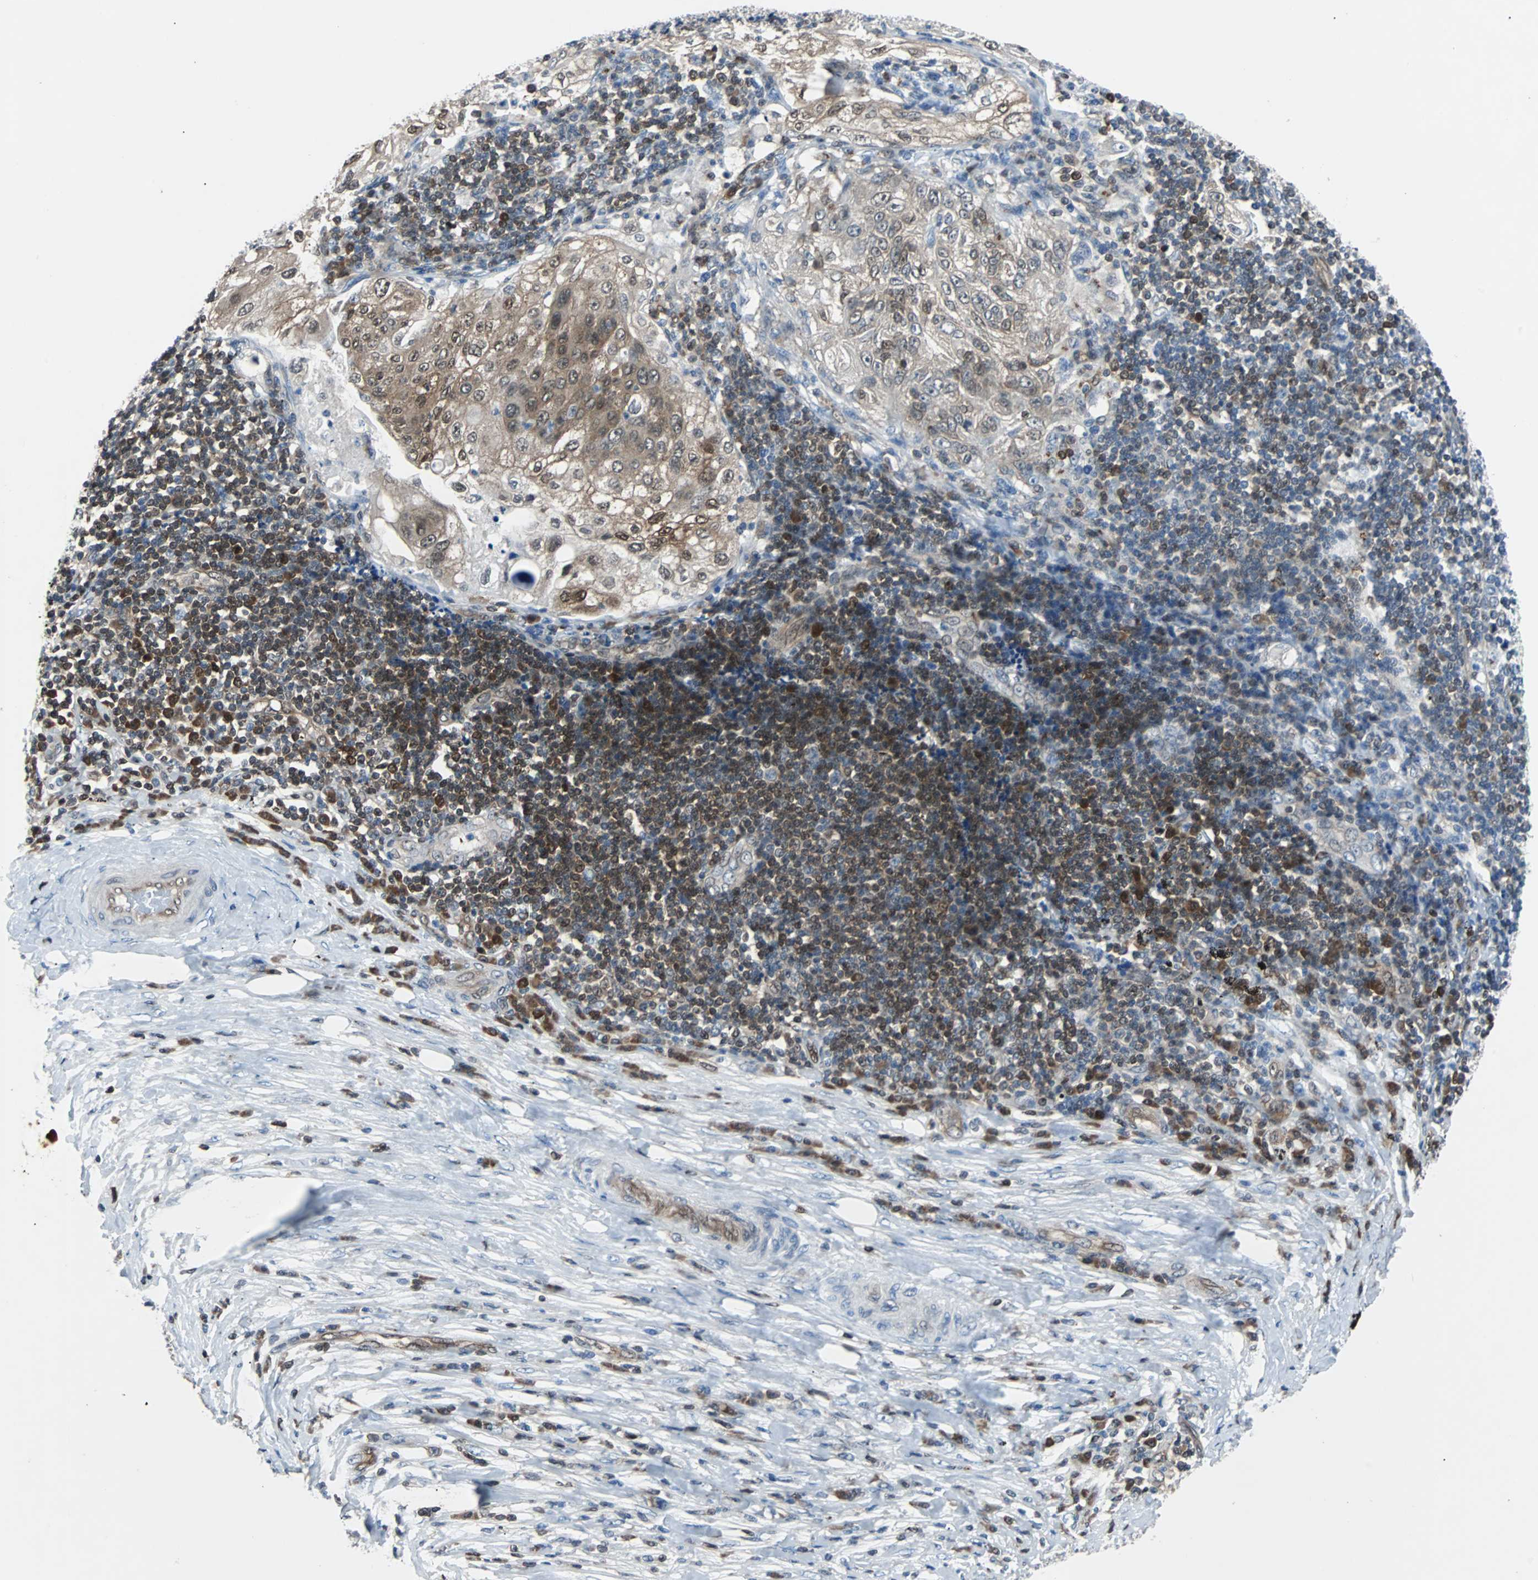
{"staining": {"intensity": "moderate", "quantity": "25%-75%", "location": "cytoplasmic/membranous,nuclear"}, "tissue": "lung cancer", "cell_type": "Tumor cells", "image_type": "cancer", "snomed": [{"axis": "morphology", "description": "Inflammation, NOS"}, {"axis": "morphology", "description": "Squamous cell carcinoma, NOS"}, {"axis": "topography", "description": "Lymph node"}, {"axis": "topography", "description": "Soft tissue"}, {"axis": "topography", "description": "Lung"}], "caption": "A histopathology image of lung cancer stained for a protein exhibits moderate cytoplasmic/membranous and nuclear brown staining in tumor cells.", "gene": "MAP2K6", "patient": {"sex": "male", "age": 66}}